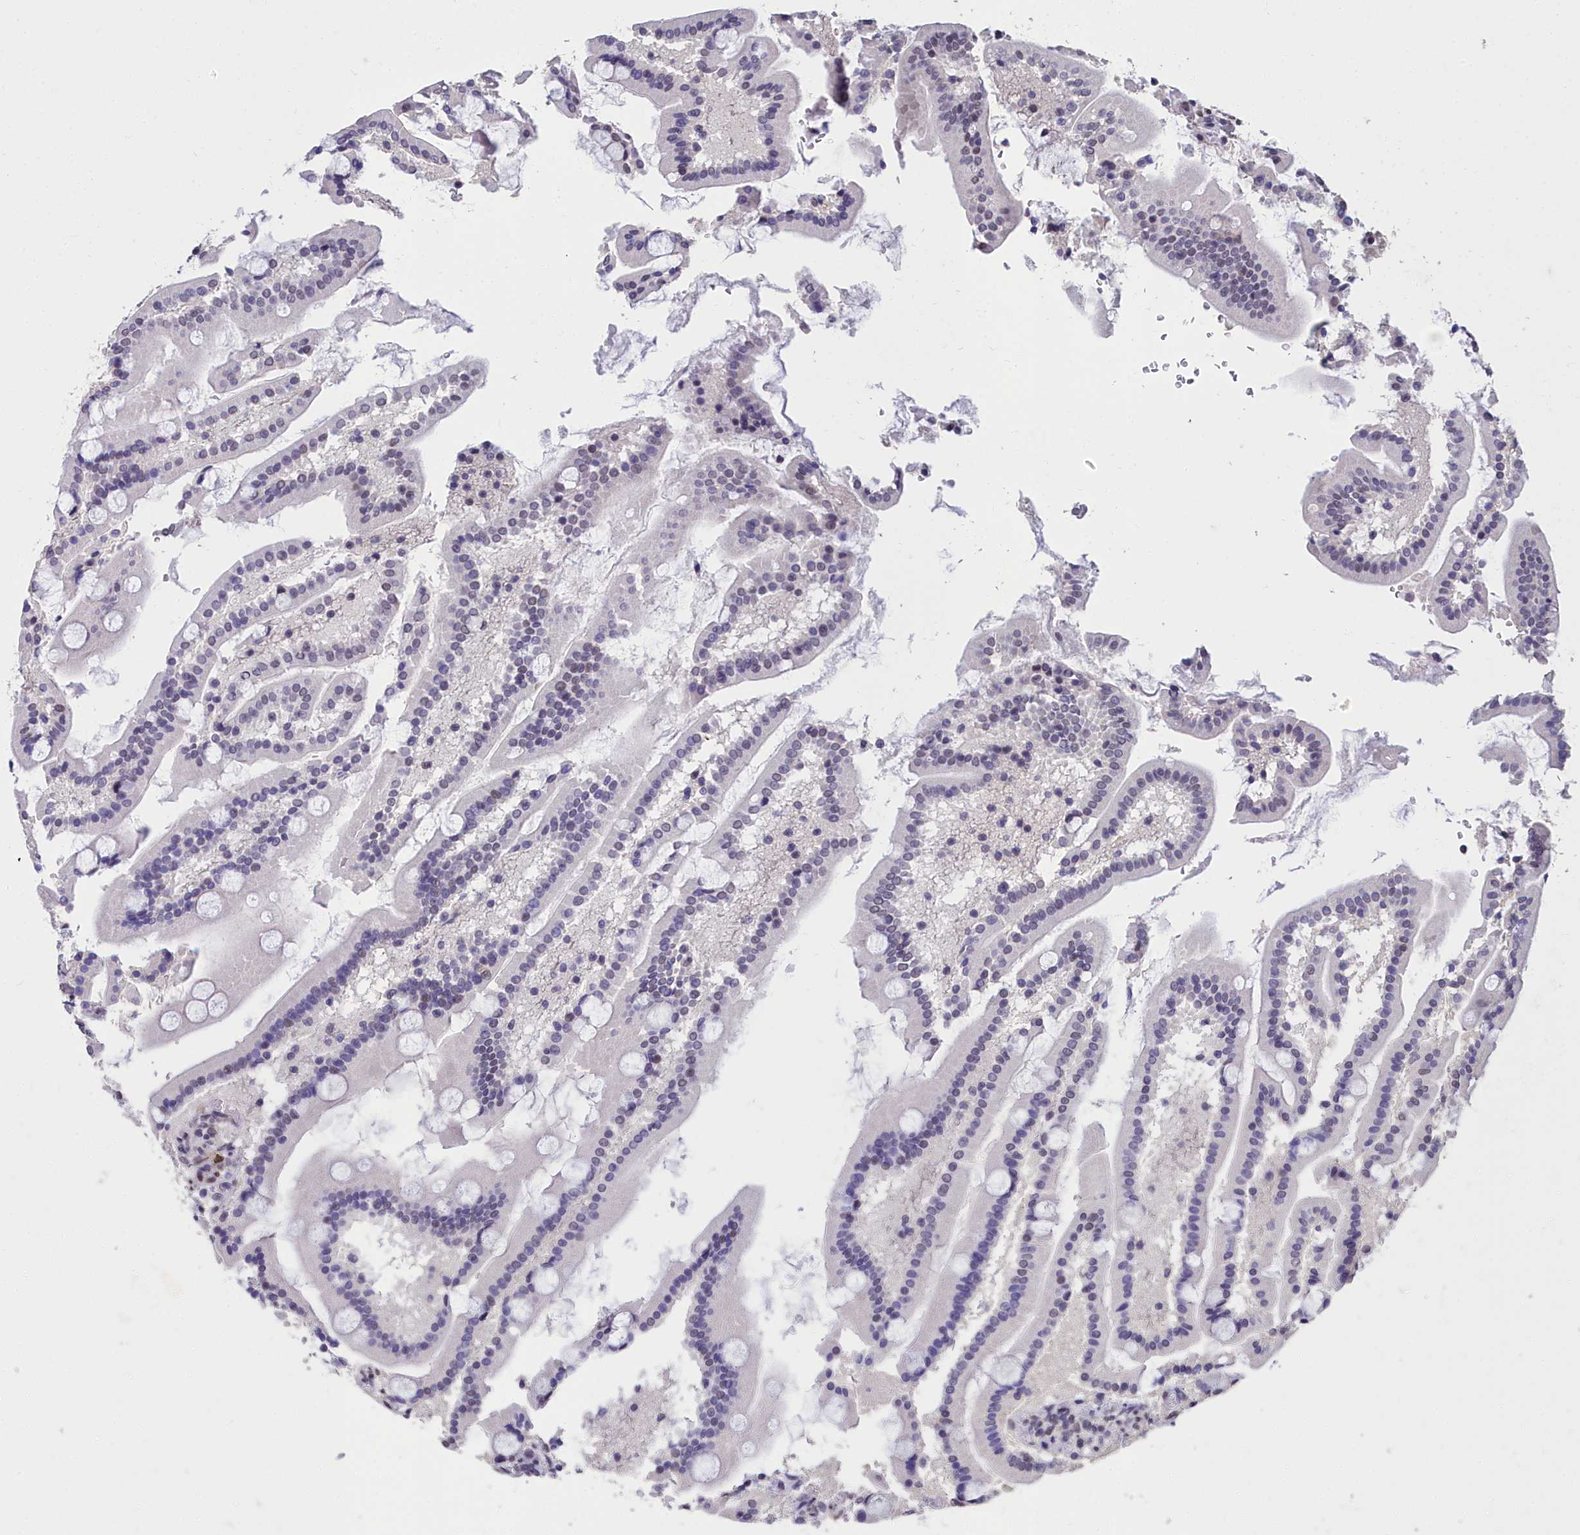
{"staining": {"intensity": "weak", "quantity": "25%-75%", "location": "nuclear"}, "tissue": "duodenum", "cell_type": "Glandular cells", "image_type": "normal", "snomed": [{"axis": "morphology", "description": "Normal tissue, NOS"}, {"axis": "topography", "description": "Duodenum"}], "caption": "Protein positivity by IHC shows weak nuclear positivity in approximately 25%-75% of glandular cells in benign duodenum.", "gene": "CCDC97", "patient": {"sex": "male", "age": 55}}